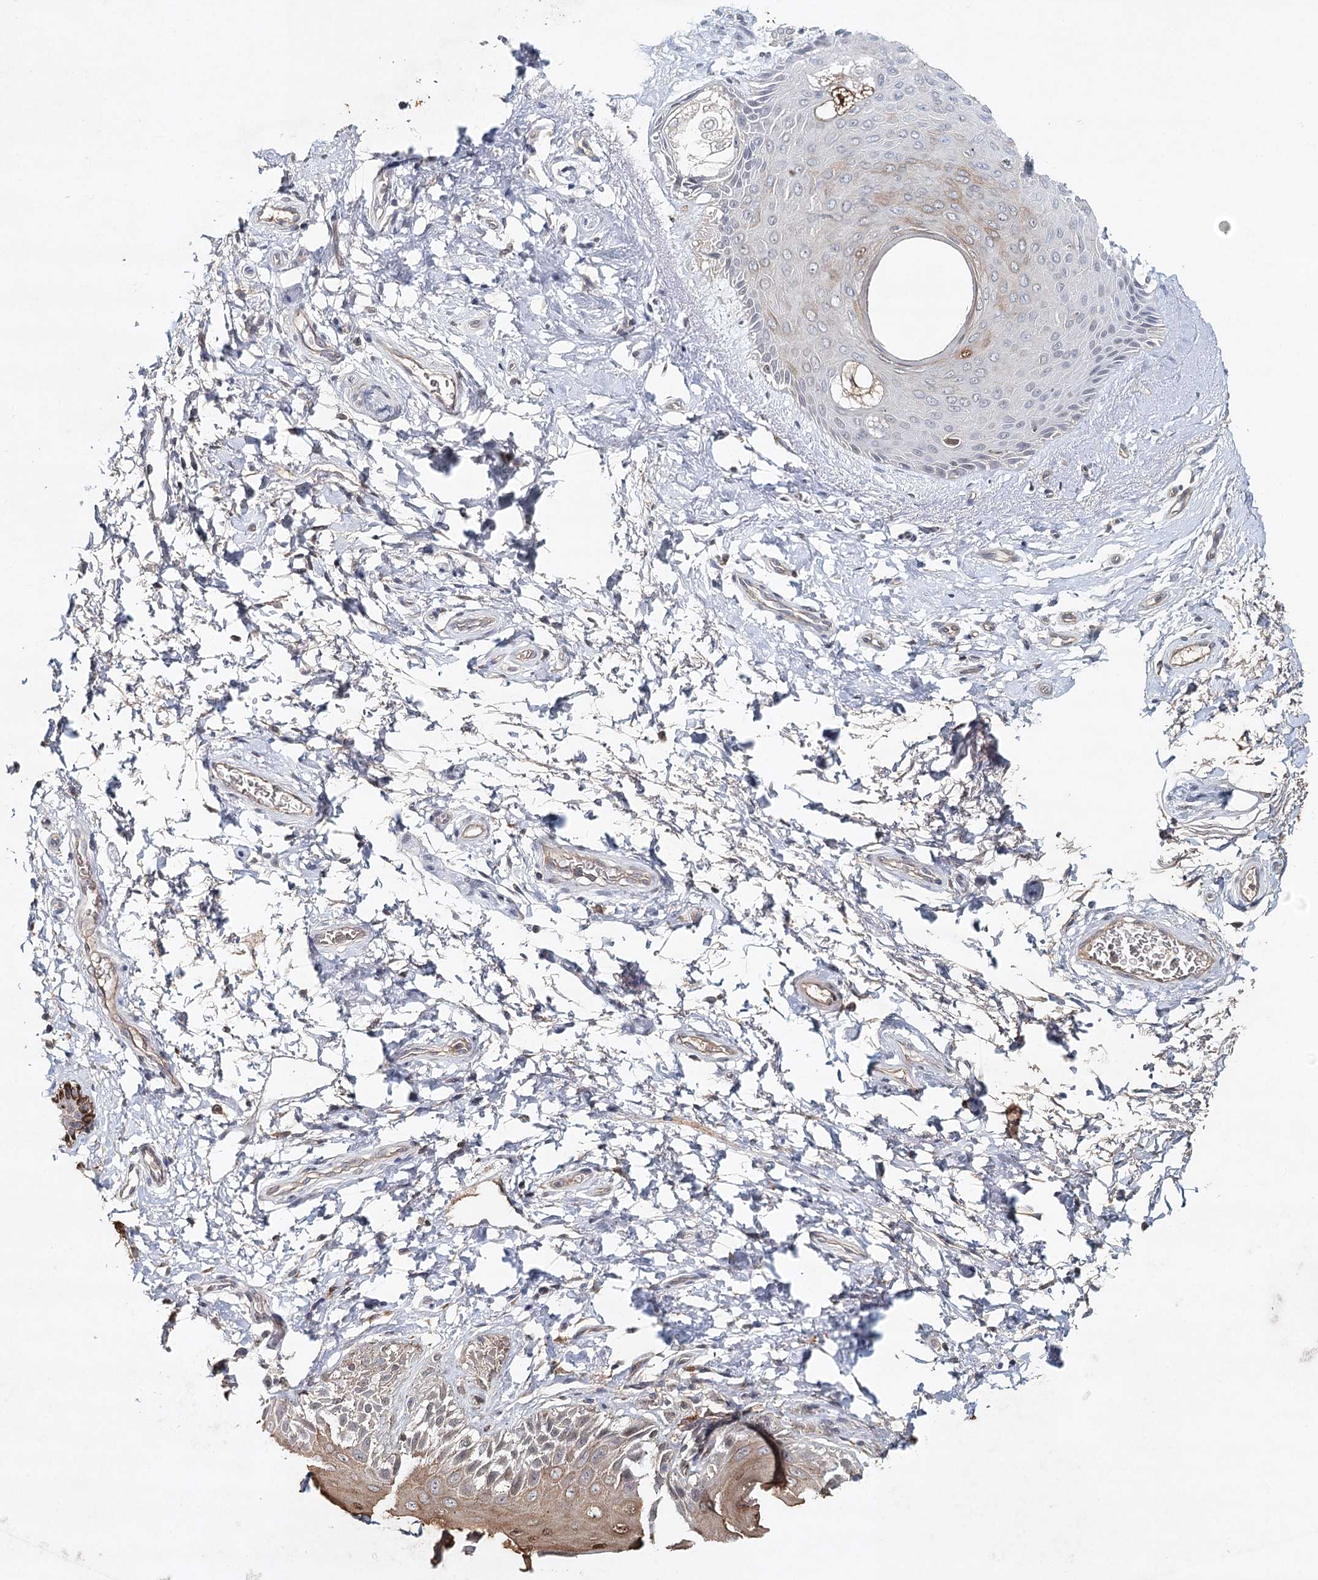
{"staining": {"intensity": "moderate", "quantity": "25%-75%", "location": "cytoplasmic/membranous"}, "tissue": "skin", "cell_type": "Epidermal cells", "image_type": "normal", "snomed": [{"axis": "morphology", "description": "Normal tissue, NOS"}, {"axis": "topography", "description": "Anal"}], "caption": "Immunohistochemistry image of normal skin: human skin stained using immunohistochemistry (IHC) displays medium levels of moderate protein expression localized specifically in the cytoplasmic/membranous of epidermal cells, appearing as a cytoplasmic/membranous brown color.", "gene": "SYNPO", "patient": {"sex": "male", "age": 44}}